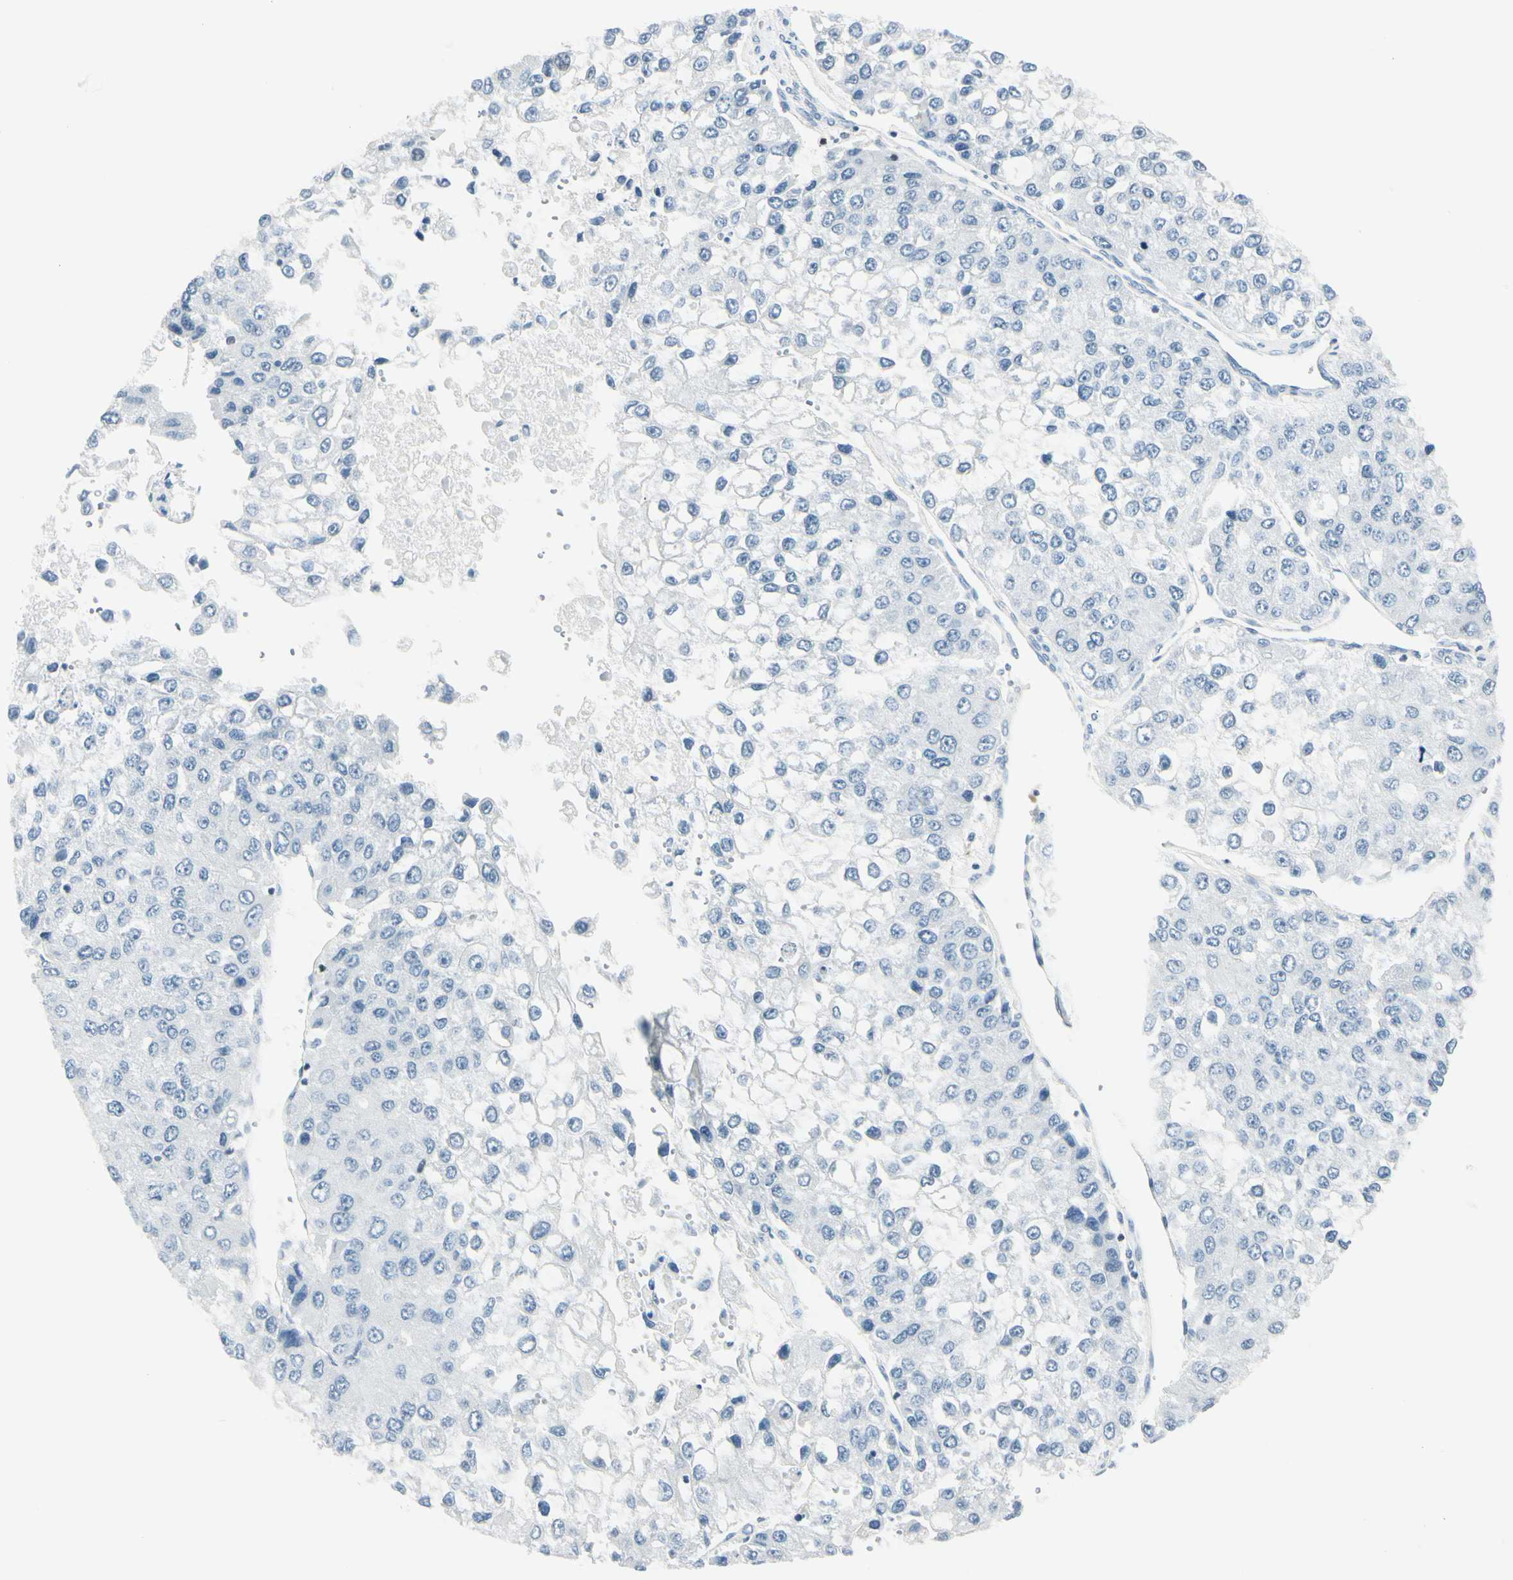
{"staining": {"intensity": "negative", "quantity": "none", "location": "none"}, "tissue": "liver cancer", "cell_type": "Tumor cells", "image_type": "cancer", "snomed": [{"axis": "morphology", "description": "Carcinoma, Hepatocellular, NOS"}, {"axis": "topography", "description": "Liver"}], "caption": "IHC histopathology image of liver cancer stained for a protein (brown), which shows no positivity in tumor cells.", "gene": "TRAF1", "patient": {"sex": "female", "age": 66}}